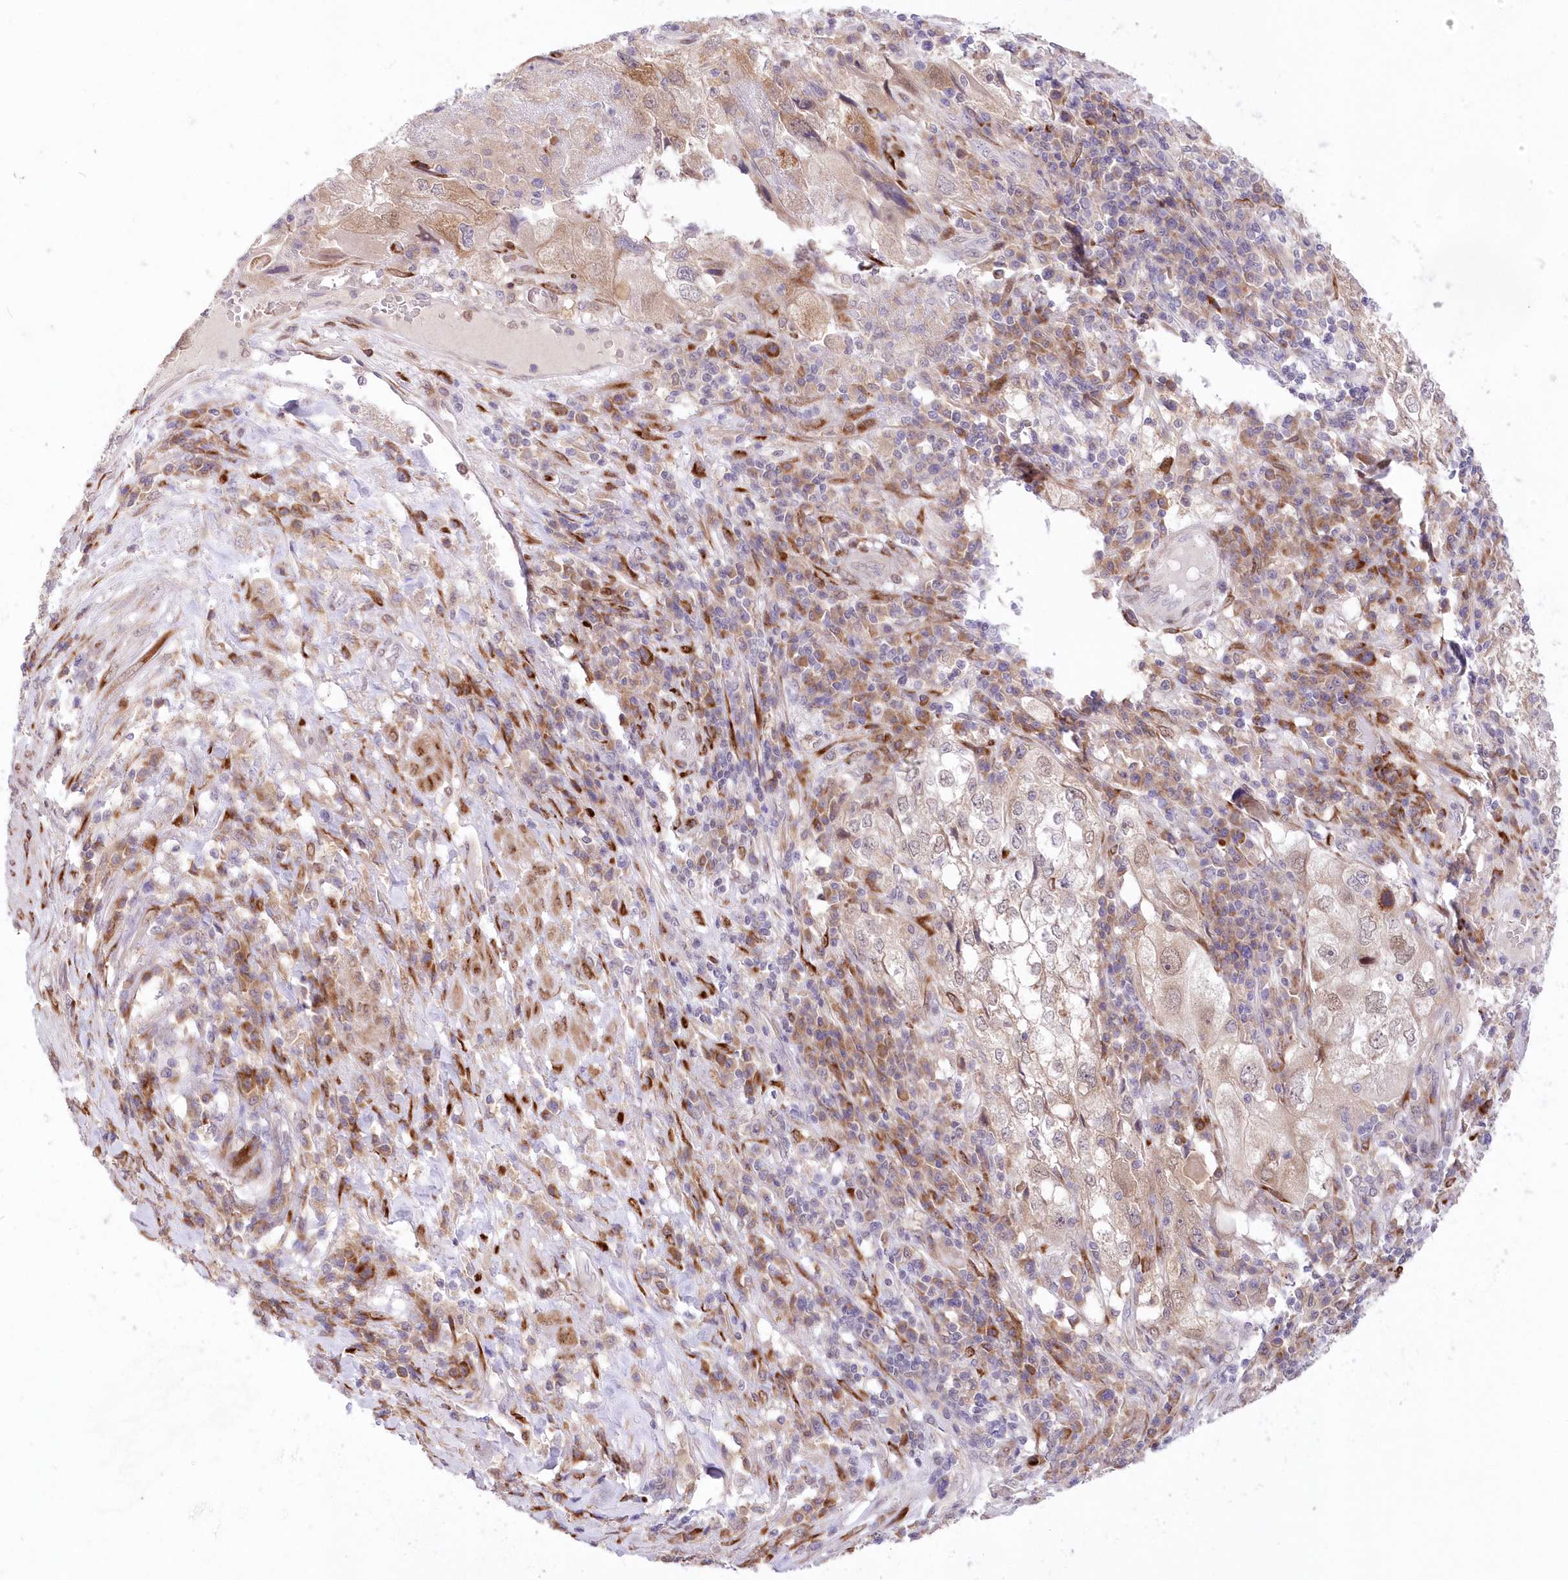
{"staining": {"intensity": "weak", "quantity": "<25%", "location": "cytoplasmic/membranous"}, "tissue": "endometrial cancer", "cell_type": "Tumor cells", "image_type": "cancer", "snomed": [{"axis": "morphology", "description": "Adenocarcinoma, NOS"}, {"axis": "topography", "description": "Endometrium"}], "caption": "This is an immunohistochemistry (IHC) micrograph of human endometrial cancer. There is no staining in tumor cells.", "gene": "LDB1", "patient": {"sex": "female", "age": 49}}